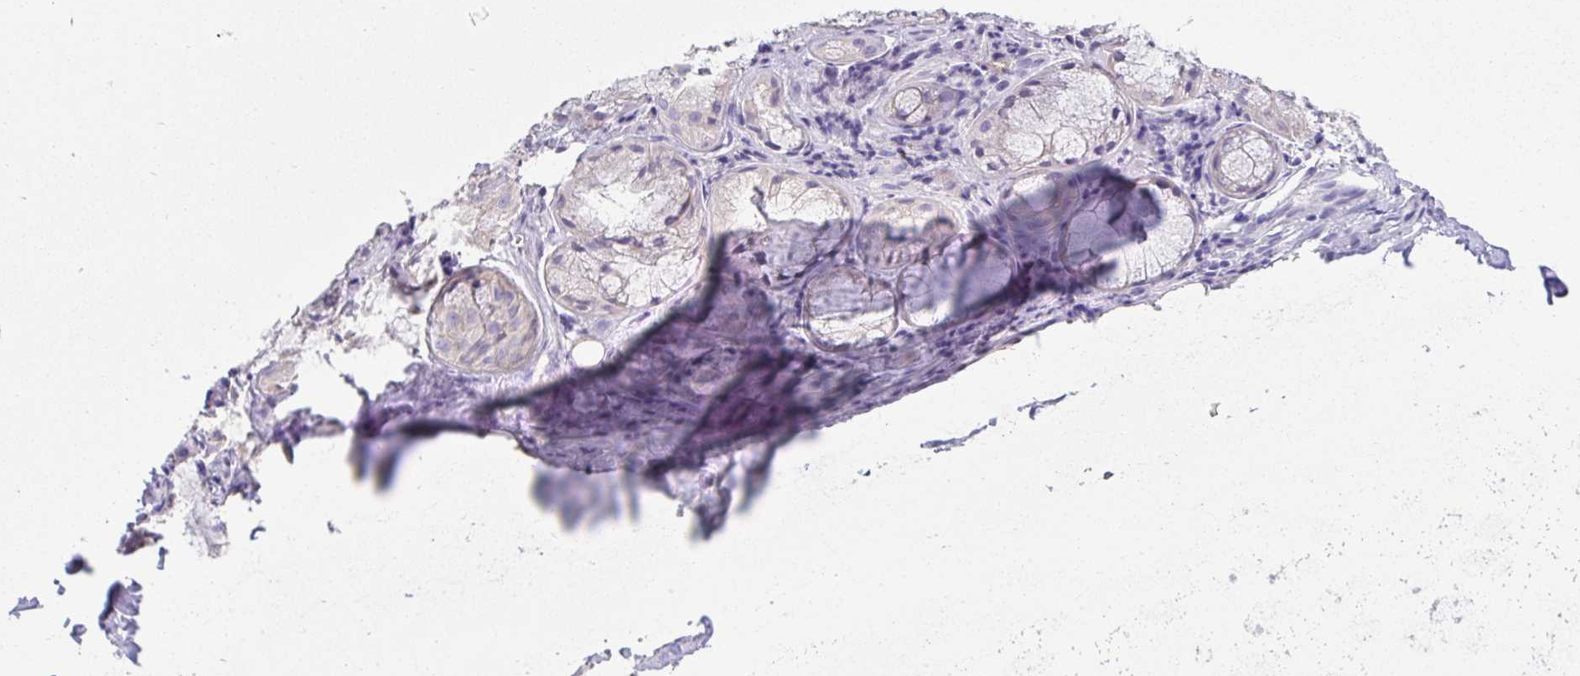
{"staining": {"intensity": "negative", "quantity": "none", "location": "none"}, "tissue": "soft tissue", "cell_type": "Chondrocytes", "image_type": "normal", "snomed": [{"axis": "morphology", "description": "Normal tissue, NOS"}, {"axis": "topography", "description": "Cartilage tissue"}, {"axis": "topography", "description": "Nasopharynx"}, {"axis": "topography", "description": "Thyroid gland"}], "caption": "Chondrocytes show no significant protein expression in benign soft tissue. The staining is performed using DAB brown chromogen with nuclei counter-stained in using hematoxylin.", "gene": "FABP3", "patient": {"sex": "male", "age": 63}}